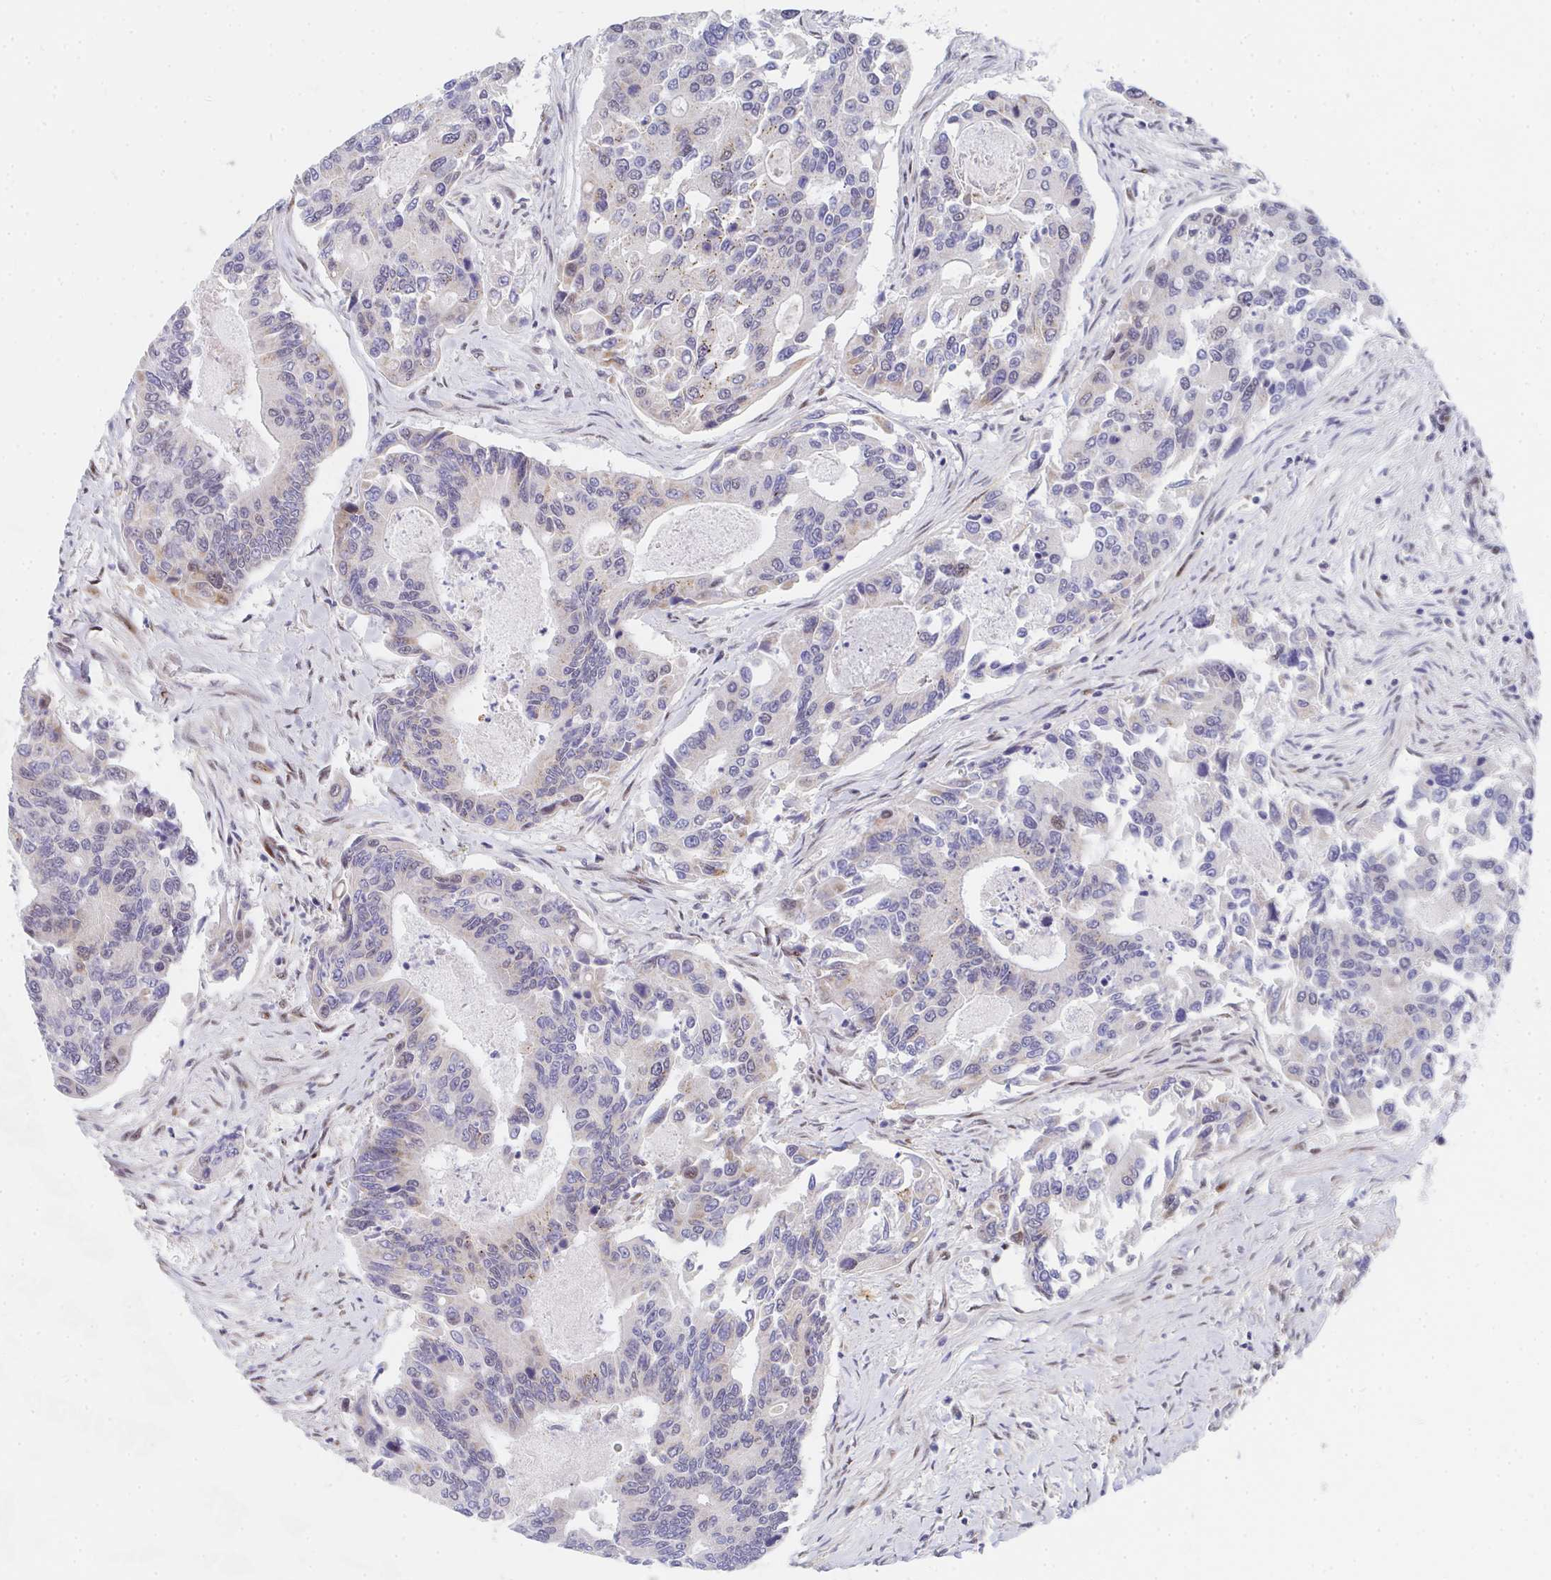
{"staining": {"intensity": "weak", "quantity": "<25%", "location": "cytoplasmic/membranous,nuclear"}, "tissue": "colorectal cancer", "cell_type": "Tumor cells", "image_type": "cancer", "snomed": [{"axis": "morphology", "description": "Adenocarcinoma, NOS"}, {"axis": "topography", "description": "Colon"}], "caption": "The photomicrograph demonstrates no staining of tumor cells in colorectal cancer (adenocarcinoma). Nuclei are stained in blue.", "gene": "ZIC3", "patient": {"sex": "female", "age": 67}}